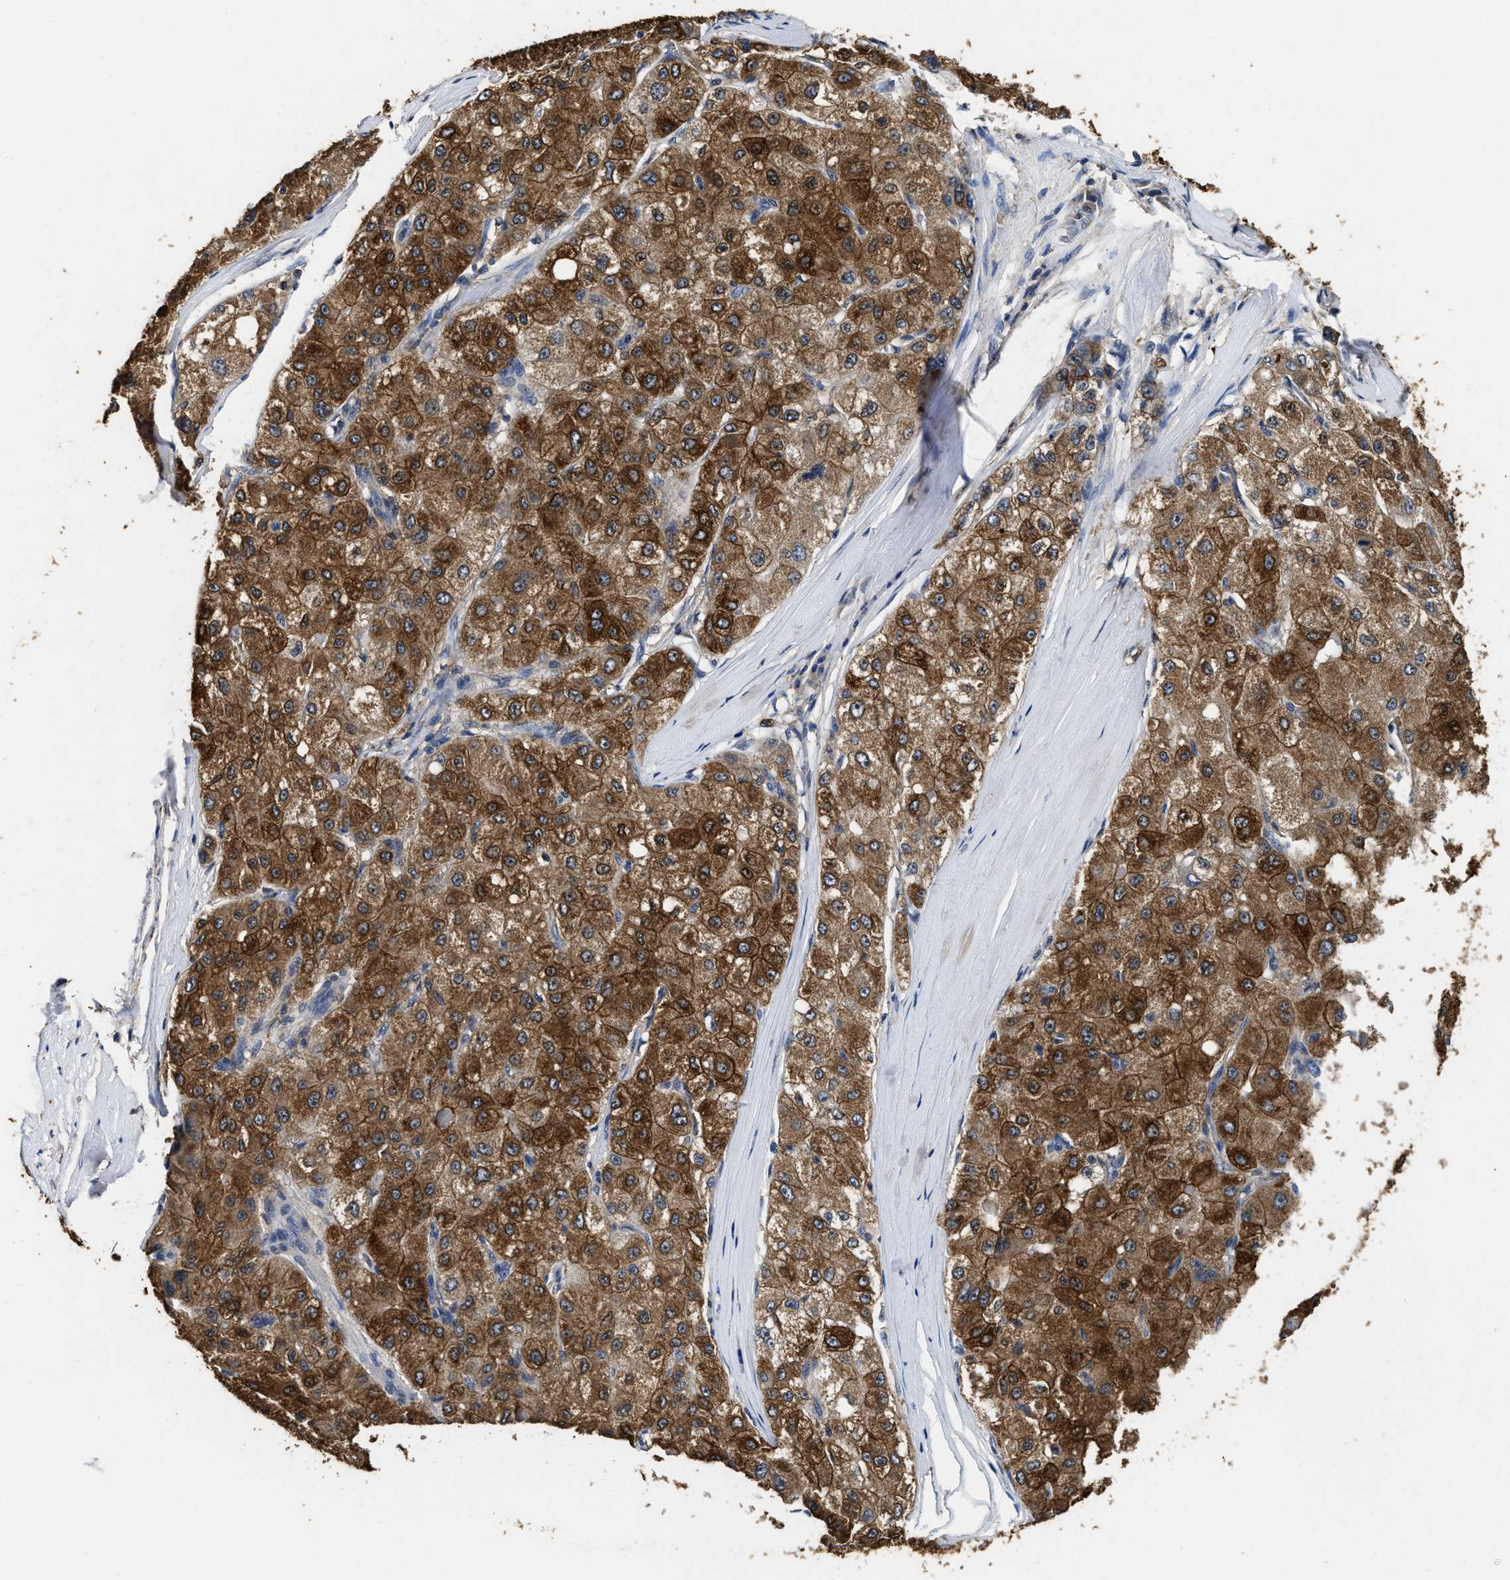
{"staining": {"intensity": "strong", "quantity": ">75%", "location": "cytoplasmic/membranous"}, "tissue": "liver cancer", "cell_type": "Tumor cells", "image_type": "cancer", "snomed": [{"axis": "morphology", "description": "Carcinoma, Hepatocellular, NOS"}, {"axis": "topography", "description": "Liver"}], "caption": "Immunohistochemical staining of hepatocellular carcinoma (liver) reveals high levels of strong cytoplasmic/membranous expression in about >75% of tumor cells. (DAB (3,3'-diaminobenzidine) IHC, brown staining for protein, blue staining for nuclei).", "gene": "CTNNA1", "patient": {"sex": "male", "age": 80}}